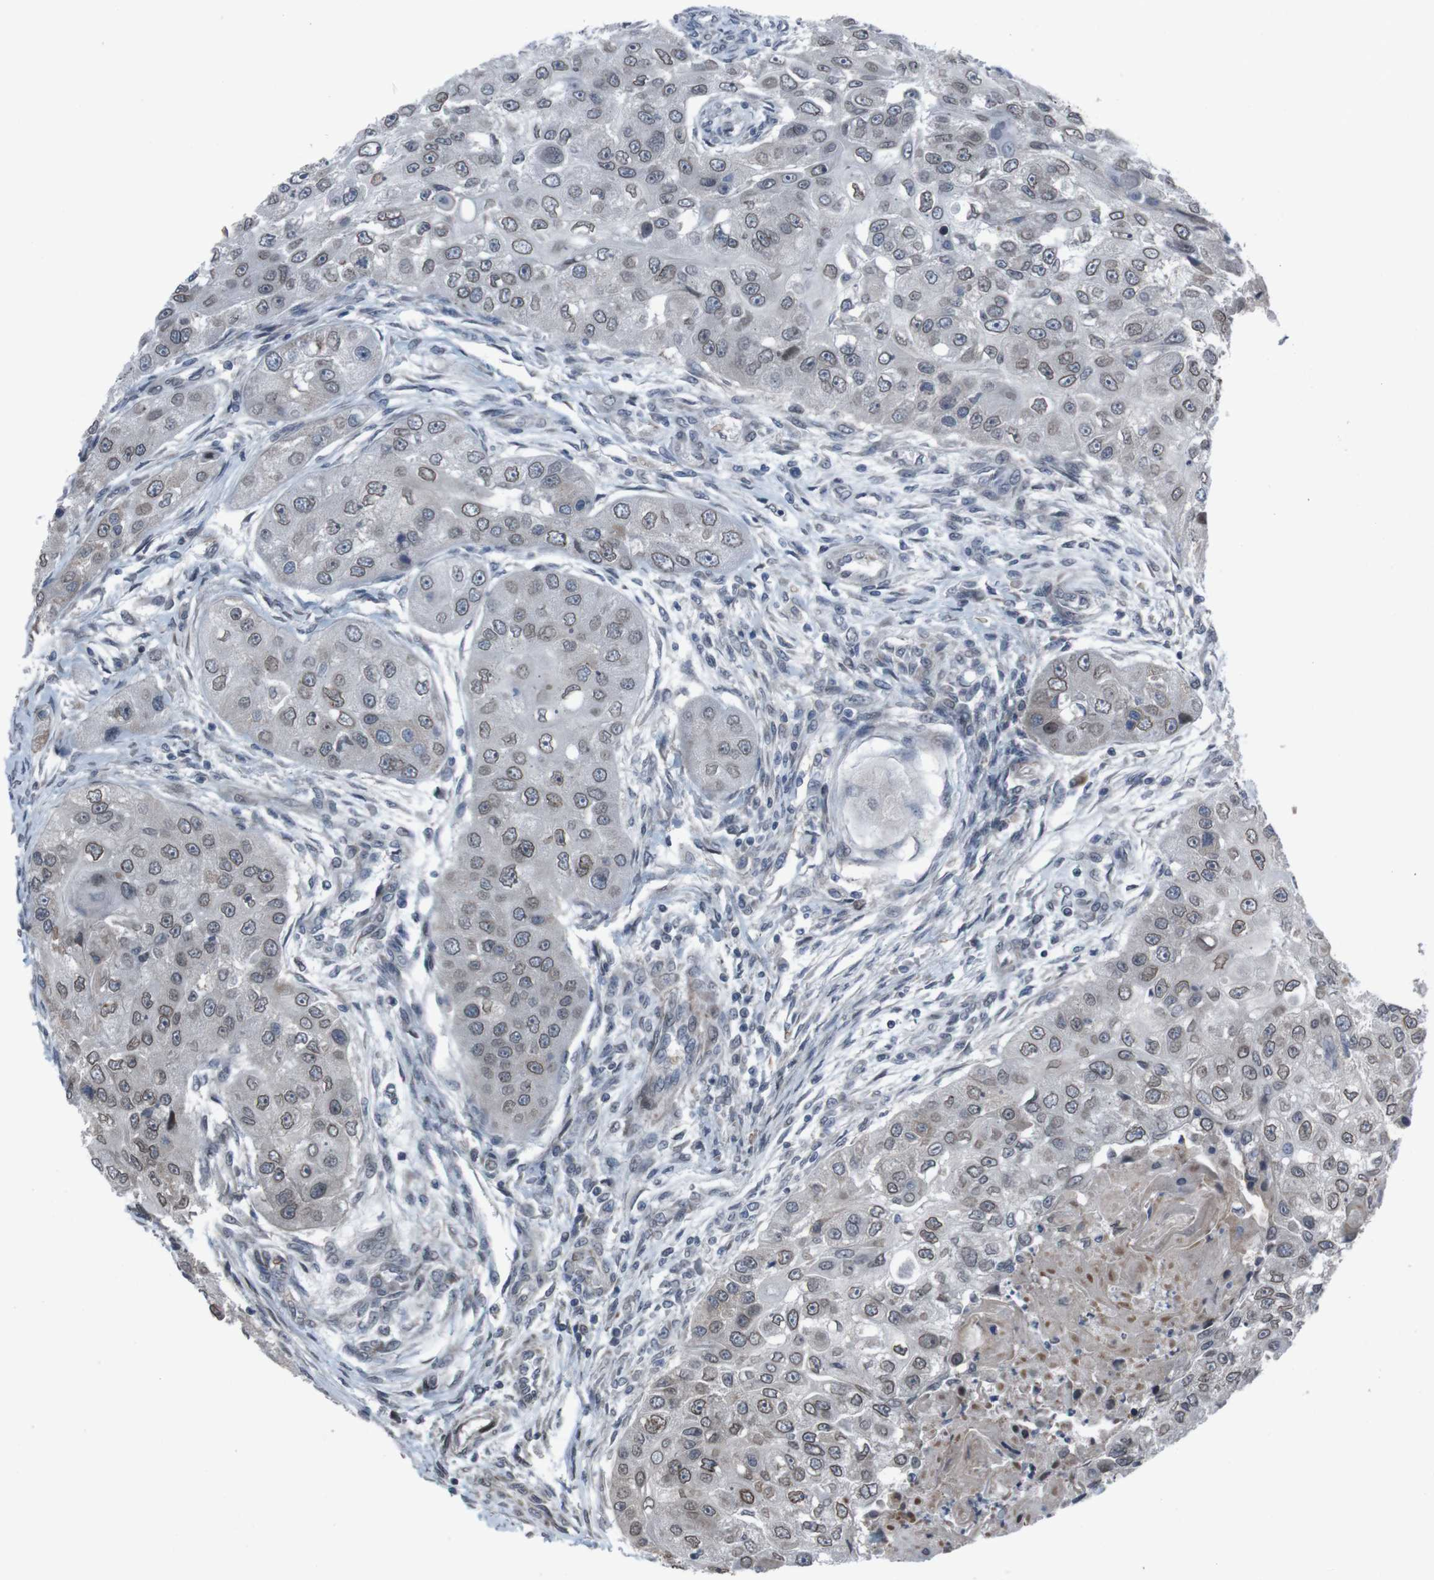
{"staining": {"intensity": "weak", "quantity": ">75%", "location": "cytoplasmic/membranous,nuclear"}, "tissue": "head and neck cancer", "cell_type": "Tumor cells", "image_type": "cancer", "snomed": [{"axis": "morphology", "description": "Normal tissue, NOS"}, {"axis": "morphology", "description": "Squamous cell carcinoma, NOS"}, {"axis": "topography", "description": "Skeletal muscle"}, {"axis": "topography", "description": "Head-Neck"}], "caption": "A low amount of weak cytoplasmic/membranous and nuclear staining is appreciated in approximately >75% of tumor cells in head and neck cancer (squamous cell carcinoma) tissue. Immunohistochemistry stains the protein in brown and the nuclei are stained blue.", "gene": "SS18L1", "patient": {"sex": "male", "age": 51}}